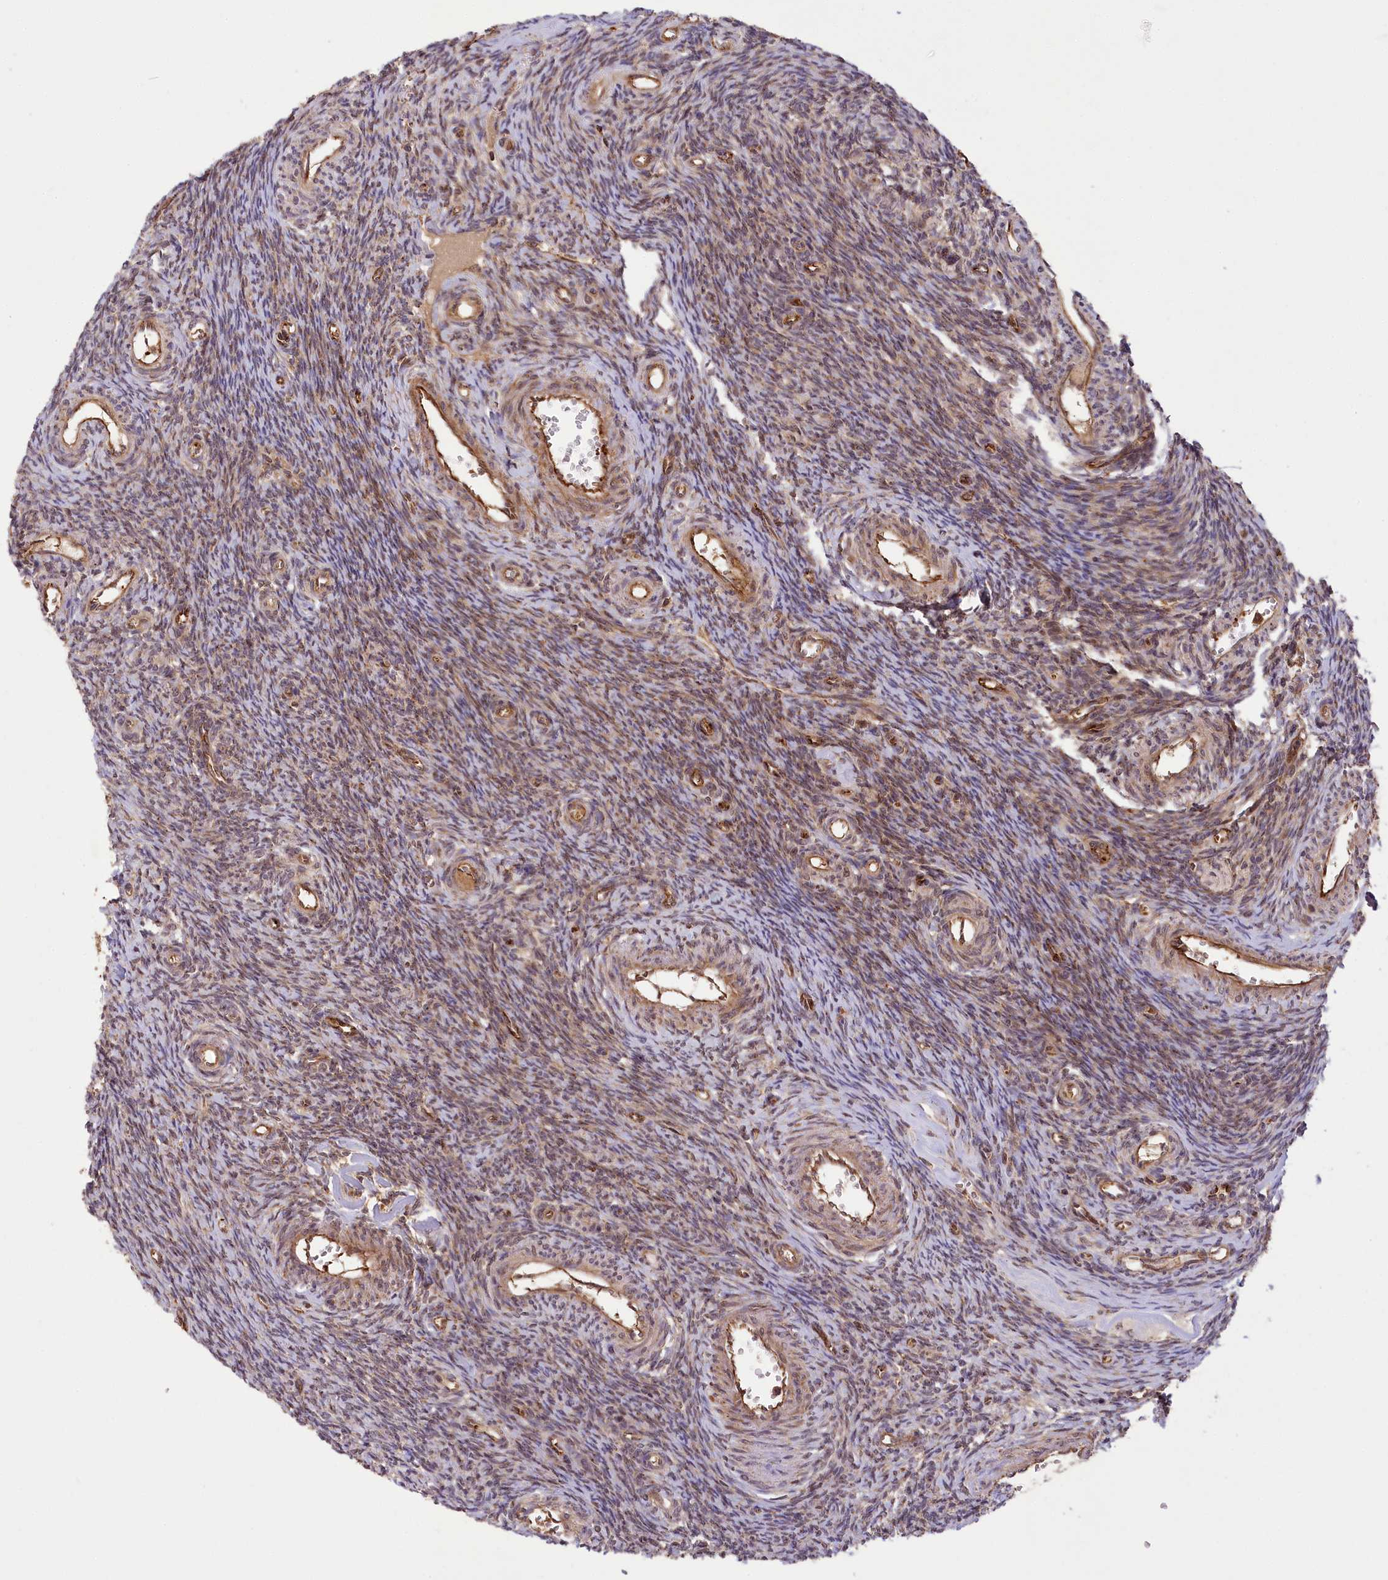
{"staining": {"intensity": "moderate", "quantity": "25%-75%", "location": "cytoplasmic/membranous,nuclear"}, "tissue": "ovary", "cell_type": "Ovarian stroma cells", "image_type": "normal", "snomed": [{"axis": "morphology", "description": "Normal tissue, NOS"}, {"axis": "topography", "description": "Ovary"}], "caption": "DAB (3,3'-diaminobenzidine) immunohistochemical staining of unremarkable human ovary demonstrates moderate cytoplasmic/membranous,nuclear protein expression in approximately 25%-75% of ovarian stroma cells.", "gene": "CARD19", "patient": {"sex": "female", "age": 39}}